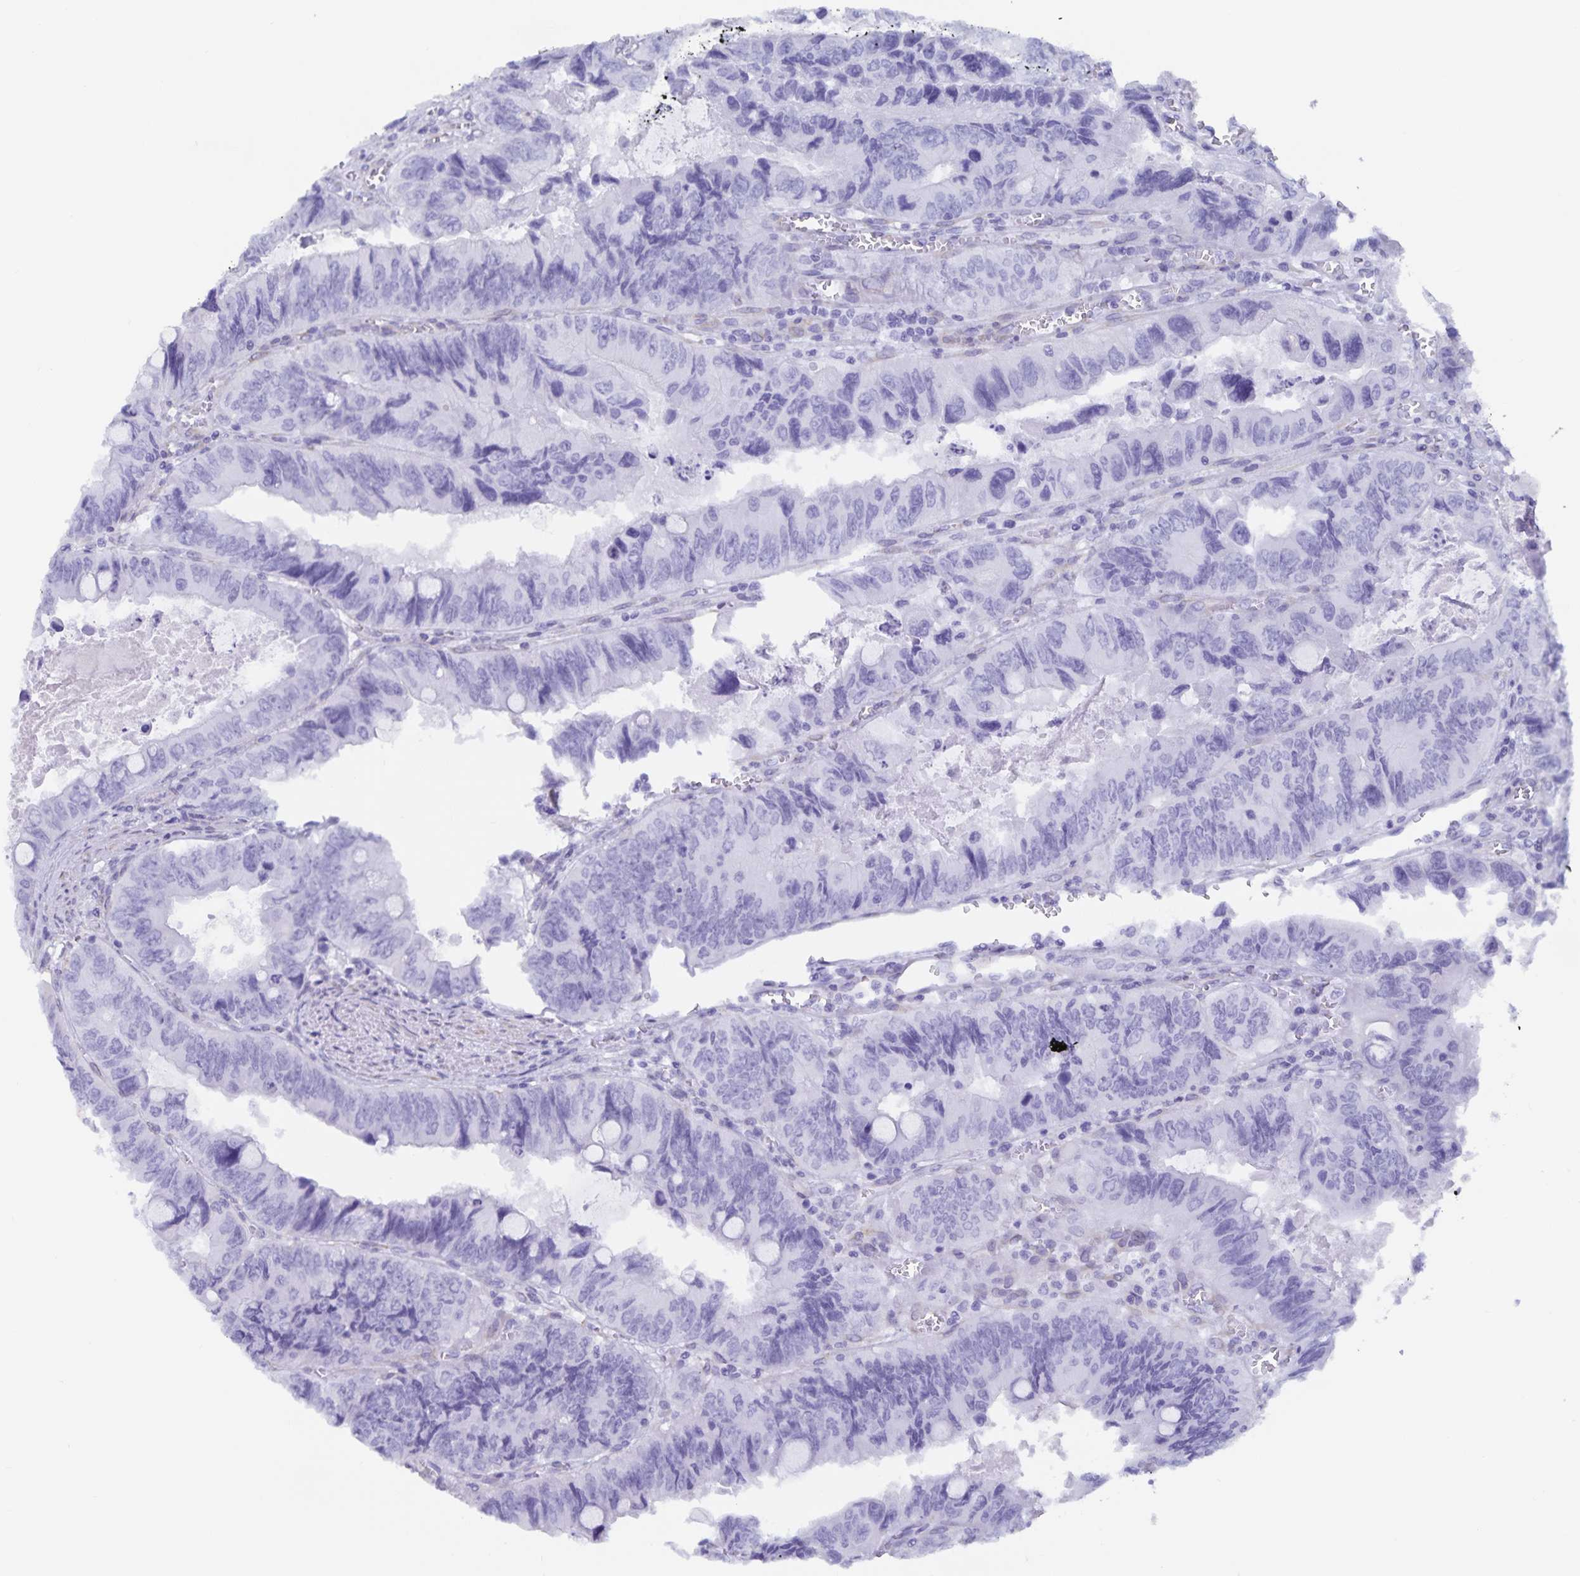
{"staining": {"intensity": "negative", "quantity": "none", "location": "none"}, "tissue": "colorectal cancer", "cell_type": "Tumor cells", "image_type": "cancer", "snomed": [{"axis": "morphology", "description": "Adenocarcinoma, NOS"}, {"axis": "topography", "description": "Colon"}], "caption": "Tumor cells are negative for brown protein staining in adenocarcinoma (colorectal).", "gene": "GPR137", "patient": {"sex": "female", "age": 84}}